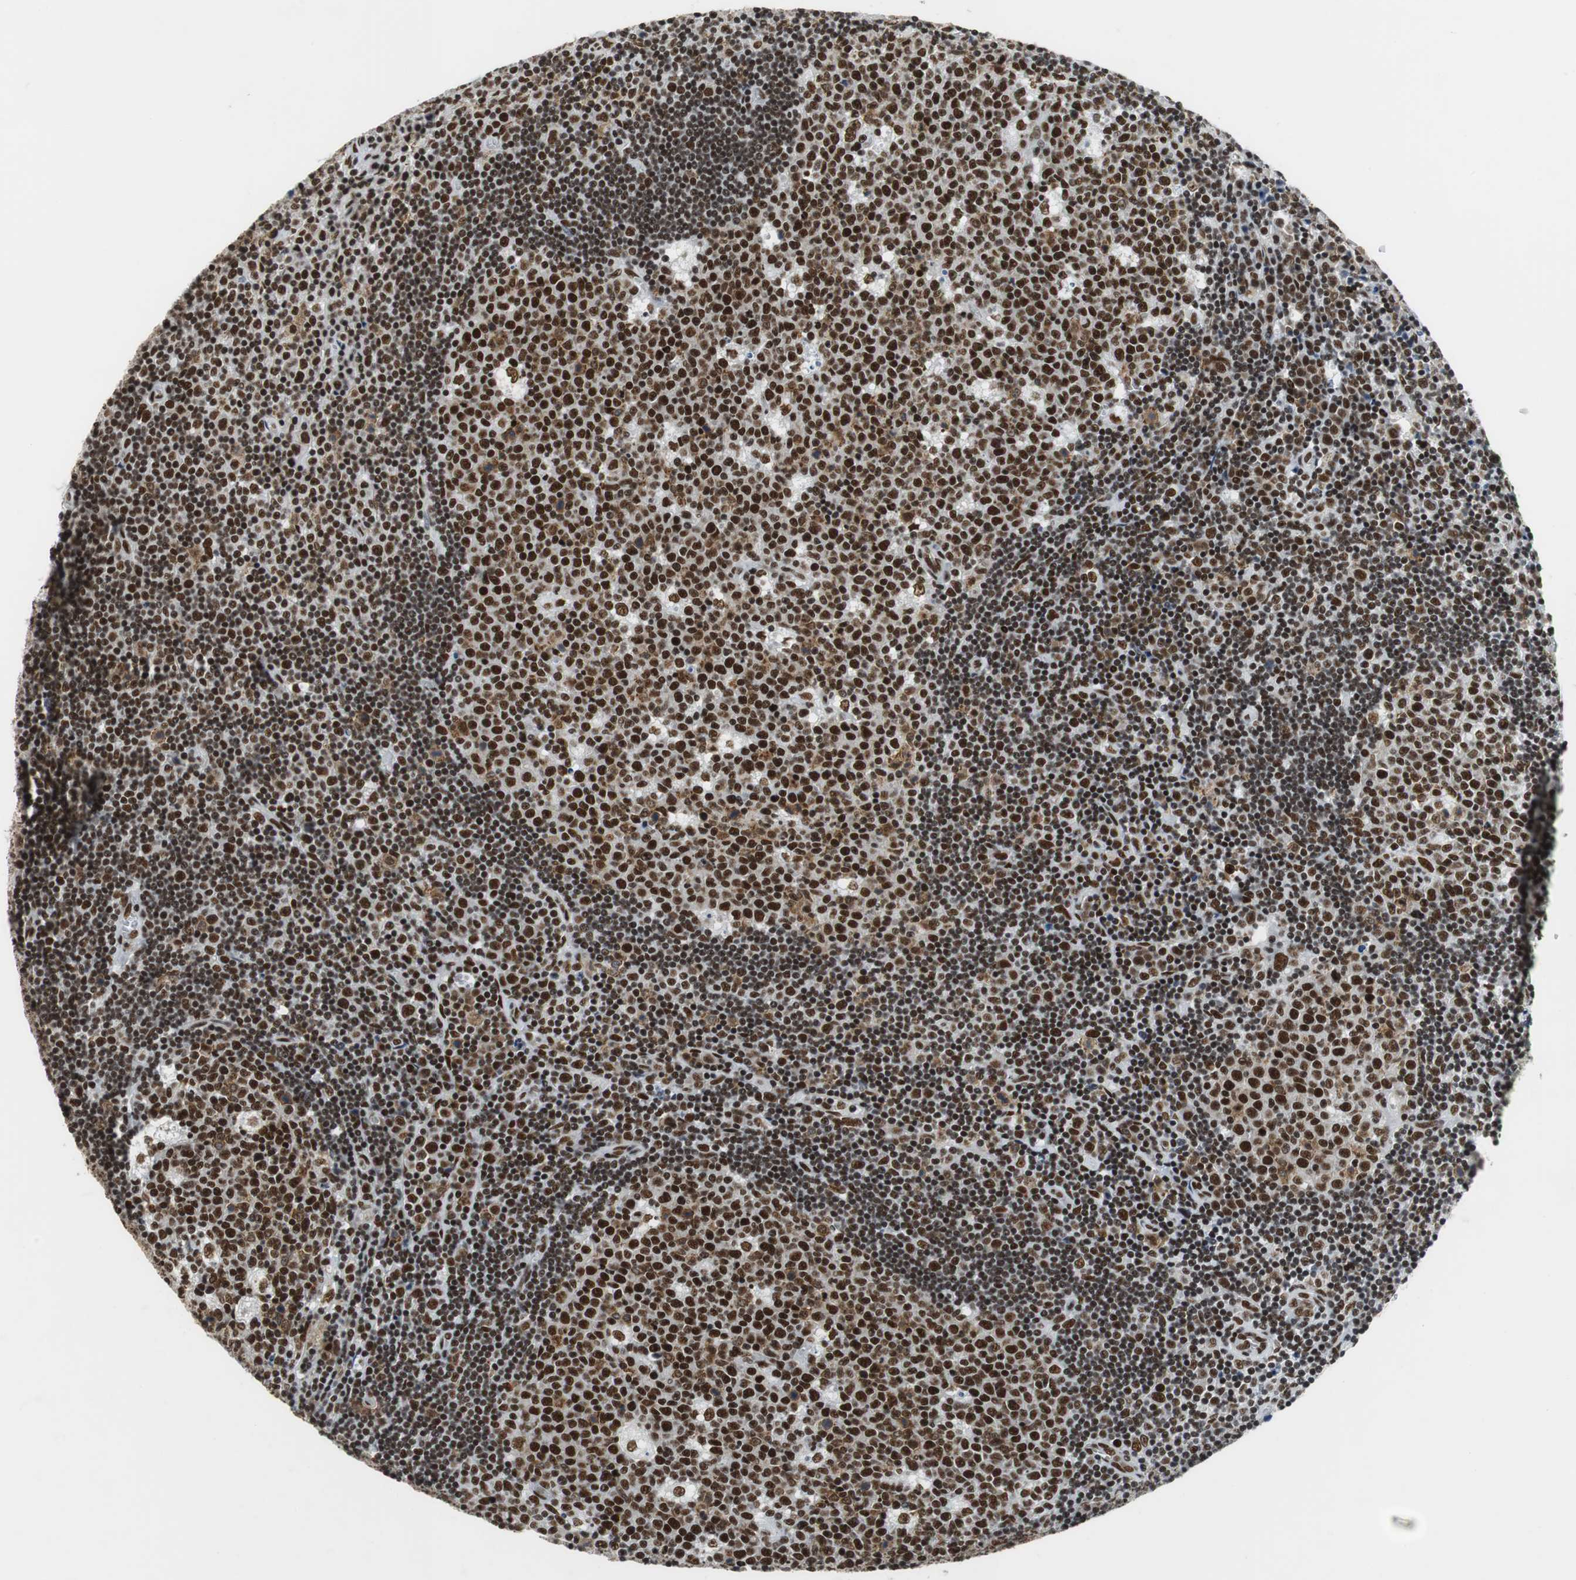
{"staining": {"intensity": "strong", "quantity": ">75%", "location": "nuclear"}, "tissue": "lymph node", "cell_type": "Germinal center cells", "image_type": "normal", "snomed": [{"axis": "morphology", "description": "Normal tissue, NOS"}, {"axis": "topography", "description": "Lymph node"}, {"axis": "topography", "description": "Salivary gland"}], "caption": "This photomicrograph shows IHC staining of normal human lymph node, with high strong nuclear expression in about >75% of germinal center cells.", "gene": "PRKDC", "patient": {"sex": "male", "age": 8}}